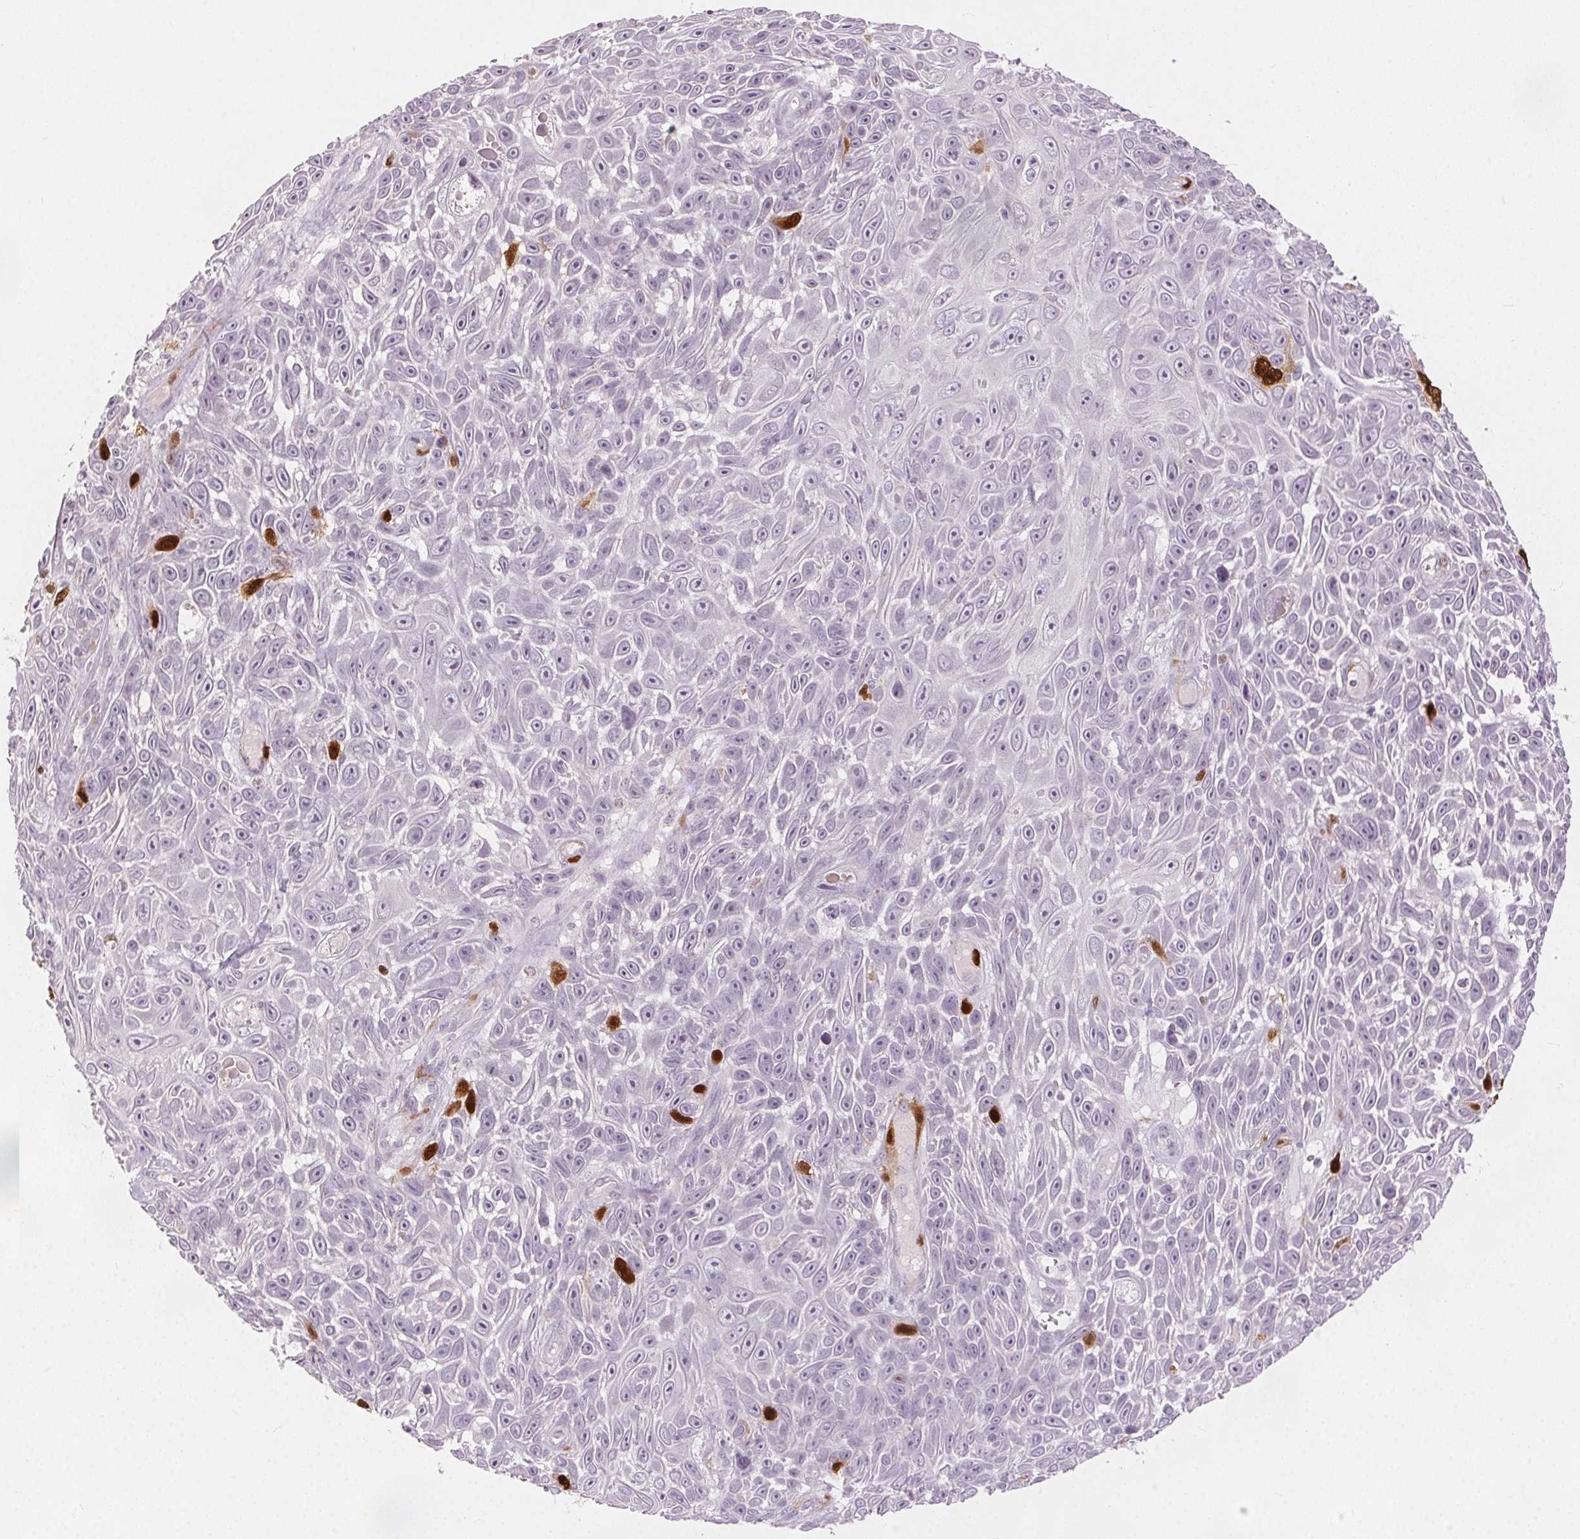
{"staining": {"intensity": "strong", "quantity": "<25%", "location": "nuclear"}, "tissue": "skin cancer", "cell_type": "Tumor cells", "image_type": "cancer", "snomed": [{"axis": "morphology", "description": "Squamous cell carcinoma, NOS"}, {"axis": "topography", "description": "Skin"}], "caption": "Strong nuclear expression is seen in about <25% of tumor cells in skin cancer (squamous cell carcinoma).", "gene": "ANLN", "patient": {"sex": "male", "age": 82}}